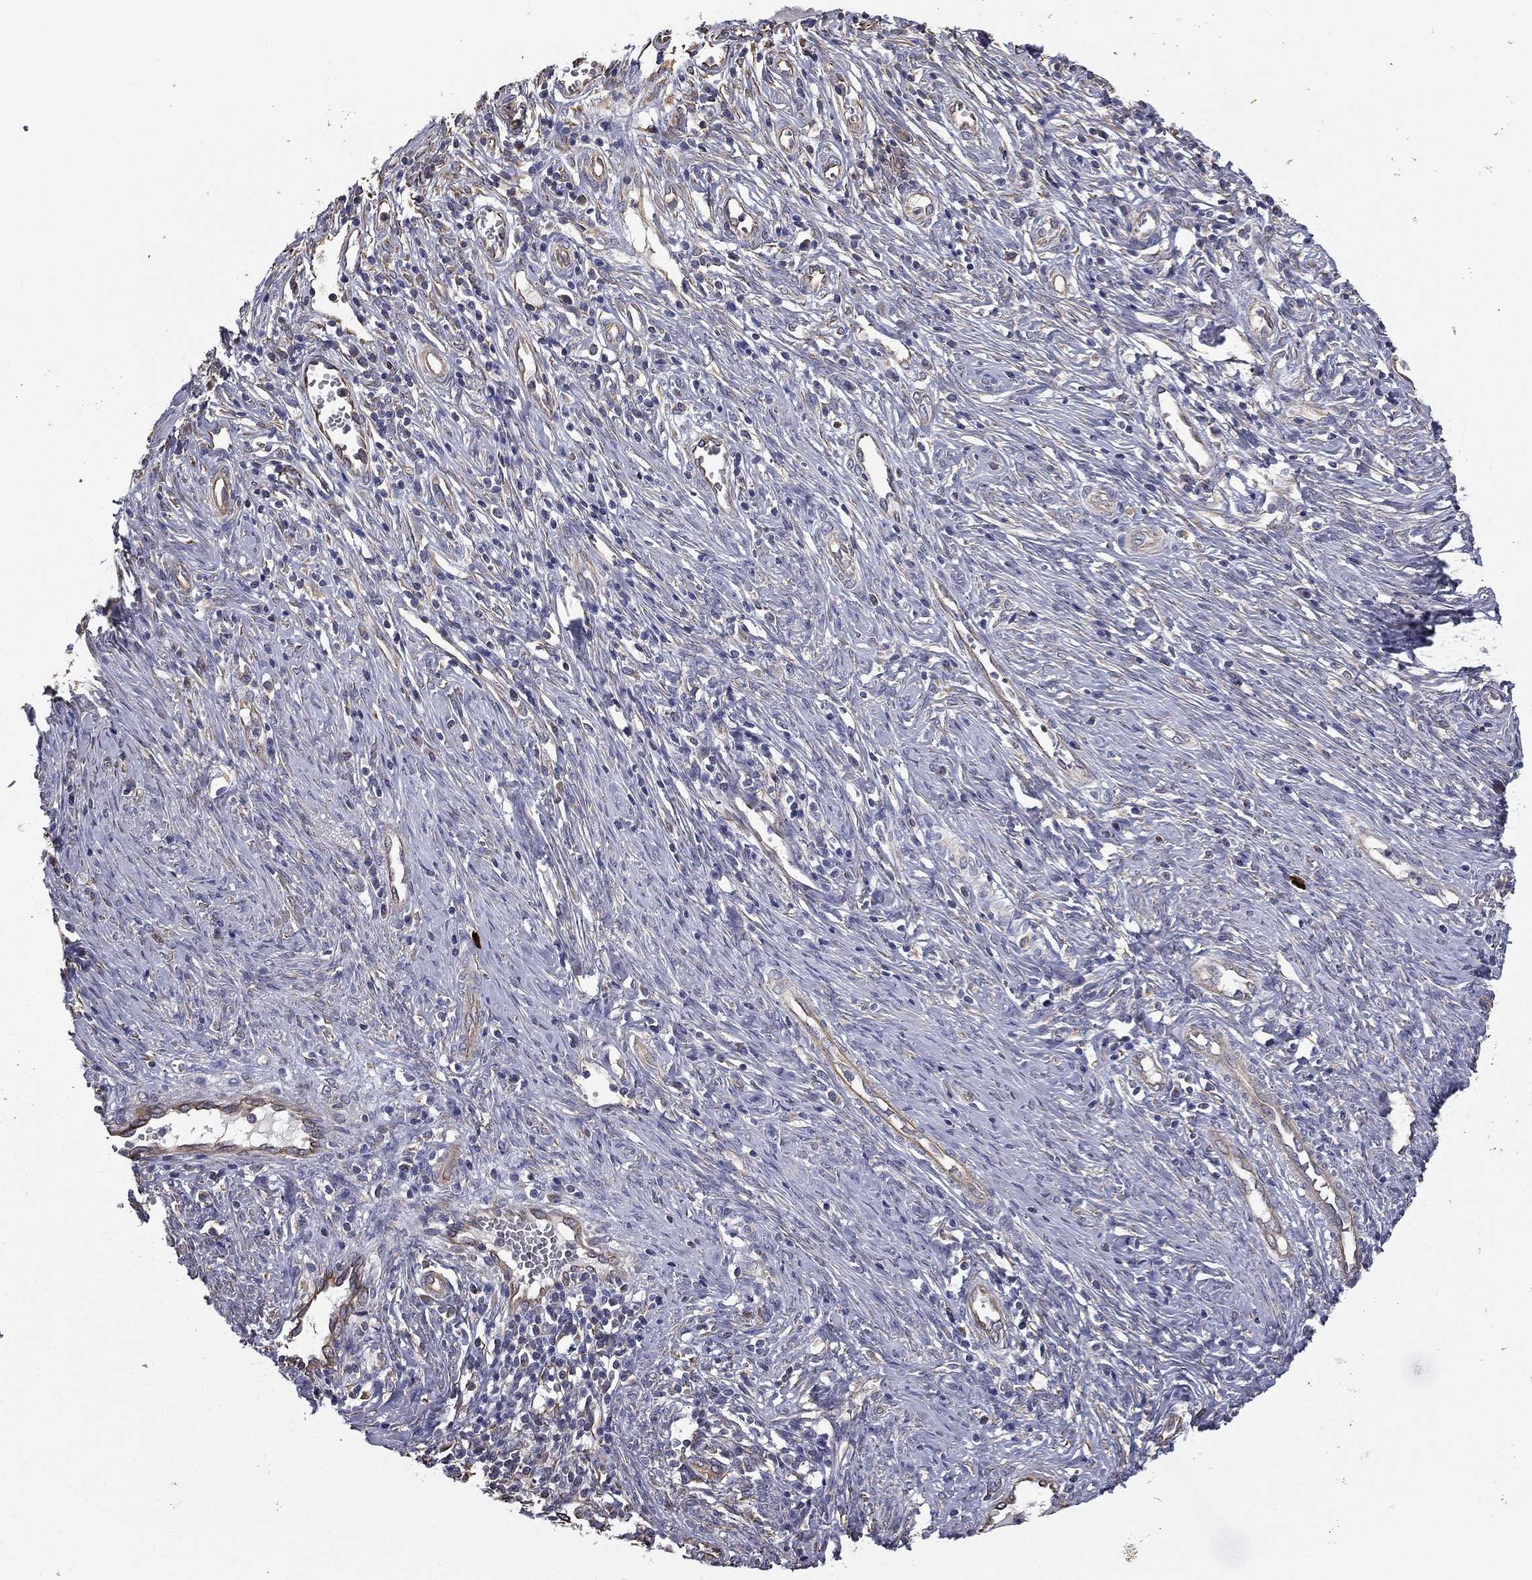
{"staining": {"intensity": "negative", "quantity": "none", "location": "none"}, "tissue": "cervical cancer", "cell_type": "Tumor cells", "image_type": "cancer", "snomed": [{"axis": "morphology", "description": "Normal tissue, NOS"}, {"axis": "morphology", "description": "Squamous cell carcinoma, NOS"}, {"axis": "topography", "description": "Cervix"}], "caption": "A high-resolution image shows immunohistochemistry (IHC) staining of squamous cell carcinoma (cervical), which shows no significant positivity in tumor cells.", "gene": "SCUBE1", "patient": {"sex": "female", "age": 39}}